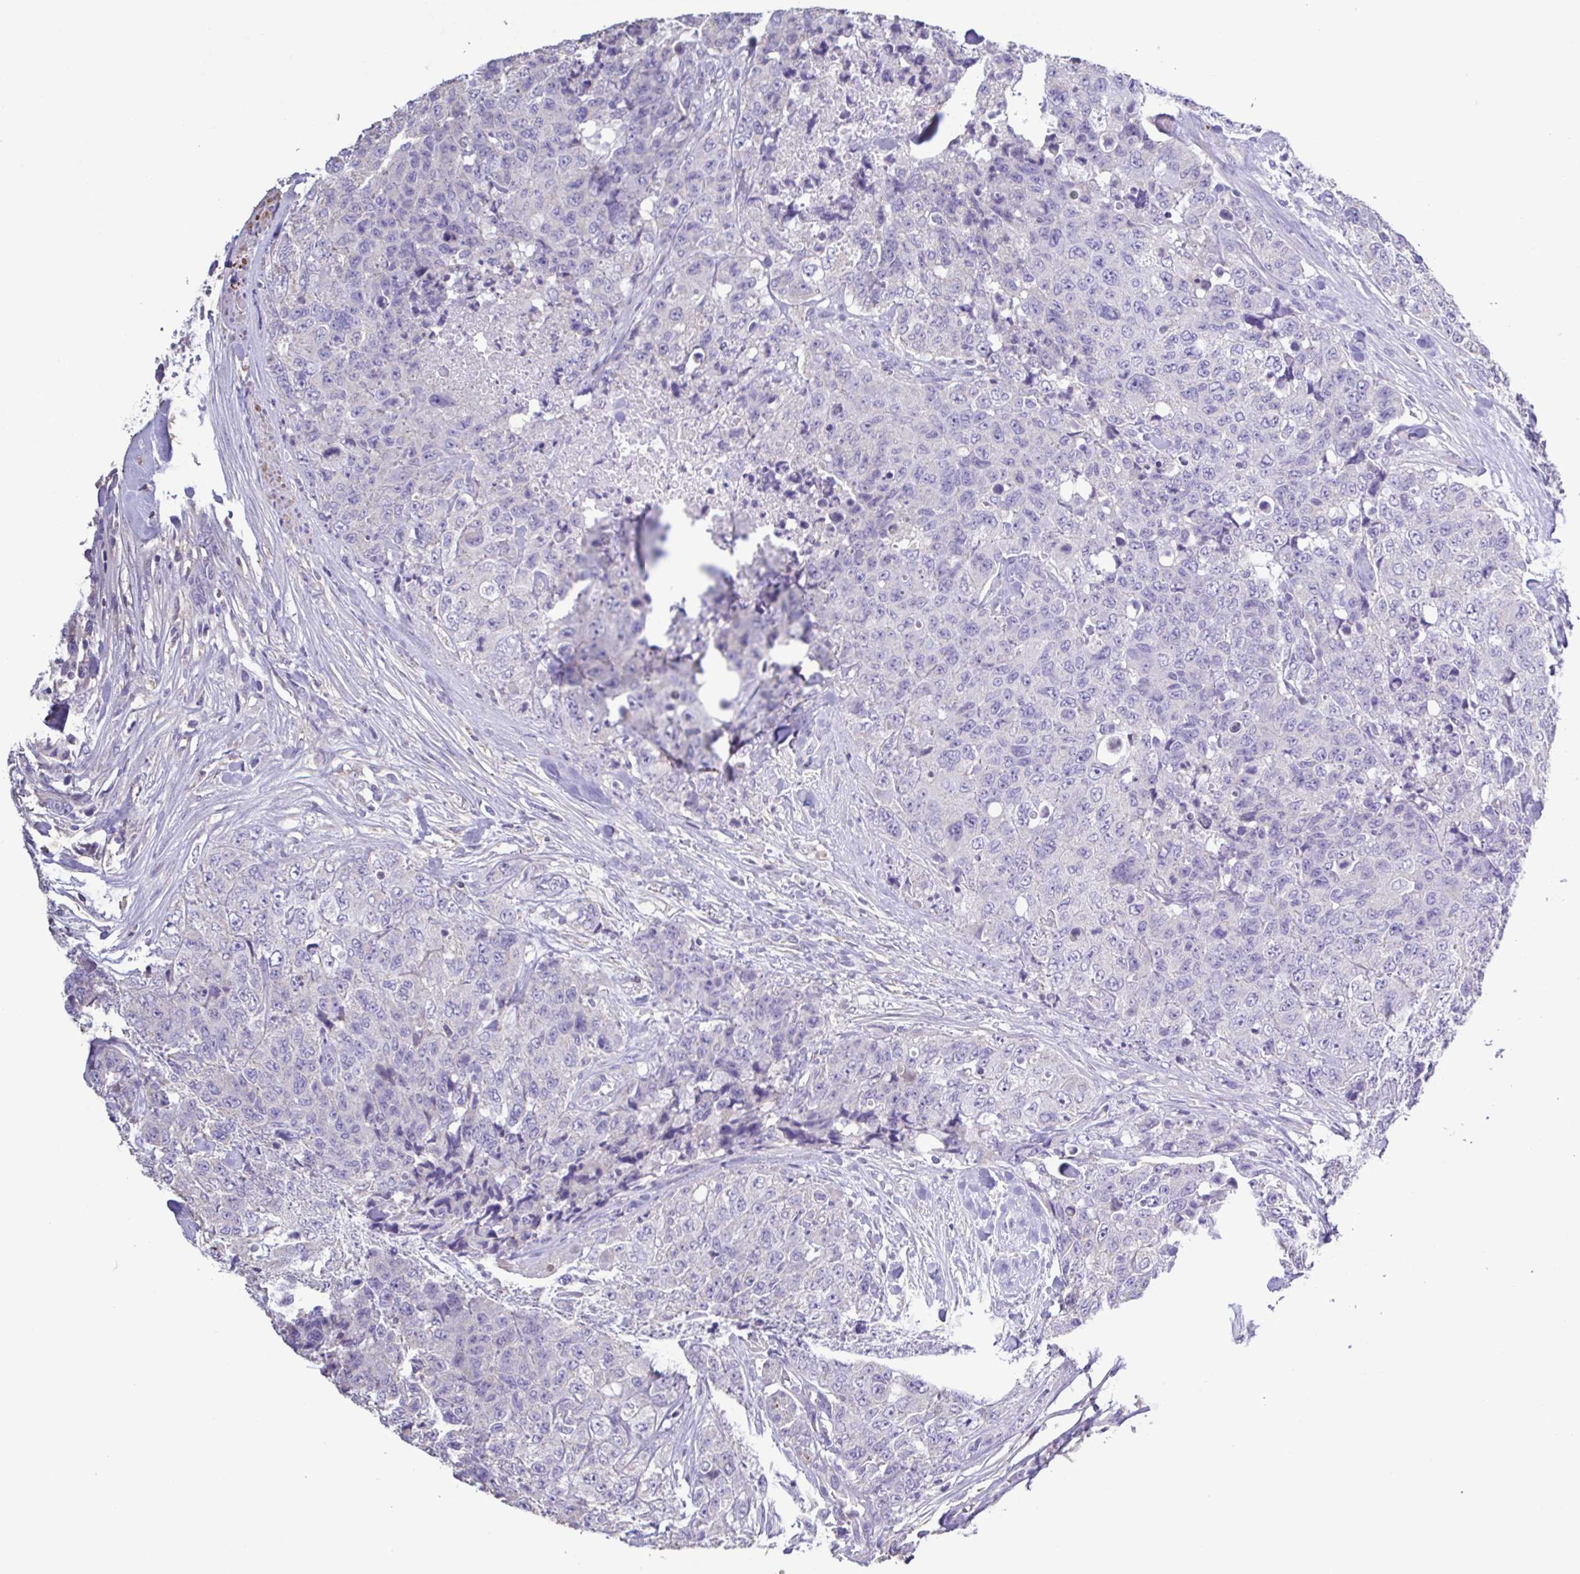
{"staining": {"intensity": "negative", "quantity": "none", "location": "none"}, "tissue": "urothelial cancer", "cell_type": "Tumor cells", "image_type": "cancer", "snomed": [{"axis": "morphology", "description": "Urothelial carcinoma, High grade"}, {"axis": "topography", "description": "Urinary bladder"}], "caption": "Image shows no significant protein staining in tumor cells of high-grade urothelial carcinoma. Nuclei are stained in blue.", "gene": "PLA2G4E", "patient": {"sex": "female", "age": 78}}